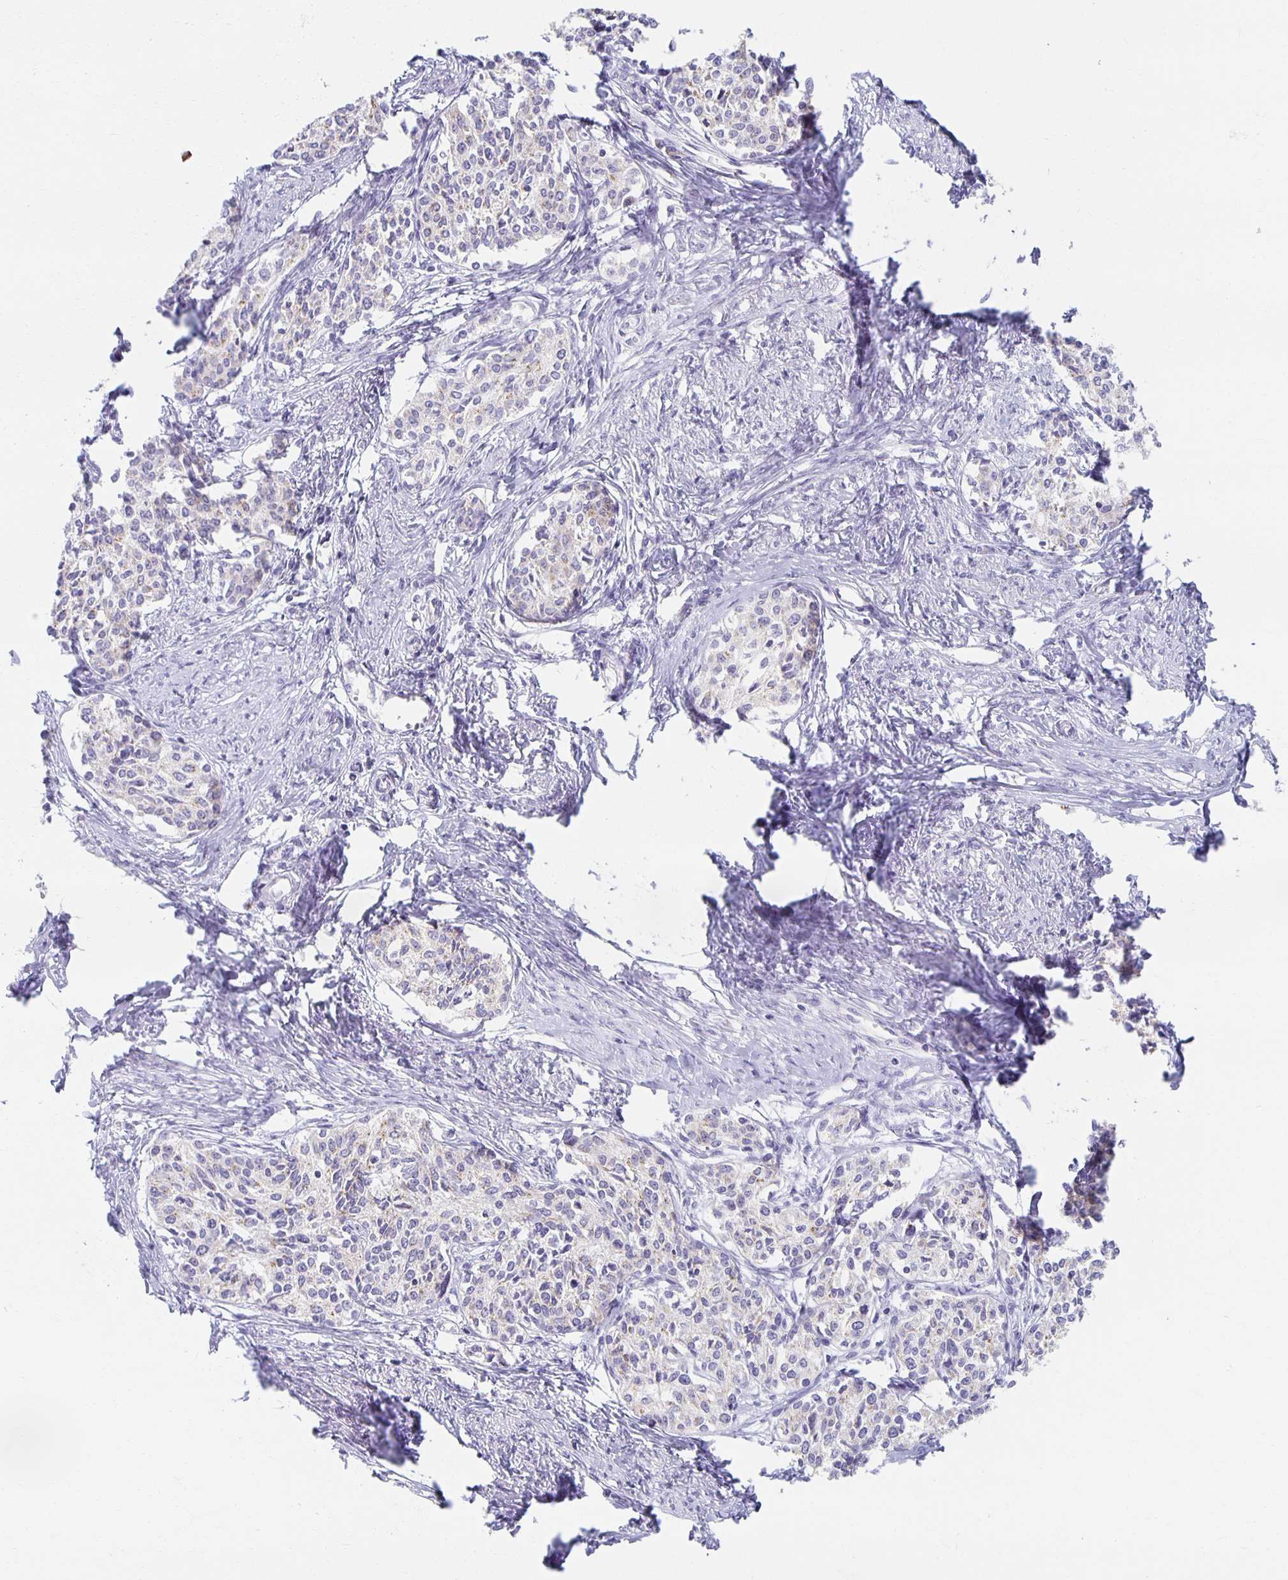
{"staining": {"intensity": "negative", "quantity": "none", "location": "none"}, "tissue": "cervical cancer", "cell_type": "Tumor cells", "image_type": "cancer", "snomed": [{"axis": "morphology", "description": "Squamous cell carcinoma, NOS"}, {"axis": "morphology", "description": "Adenocarcinoma, NOS"}, {"axis": "topography", "description": "Cervix"}], "caption": "This is an IHC micrograph of human cervical cancer. There is no staining in tumor cells.", "gene": "TEX44", "patient": {"sex": "female", "age": 52}}